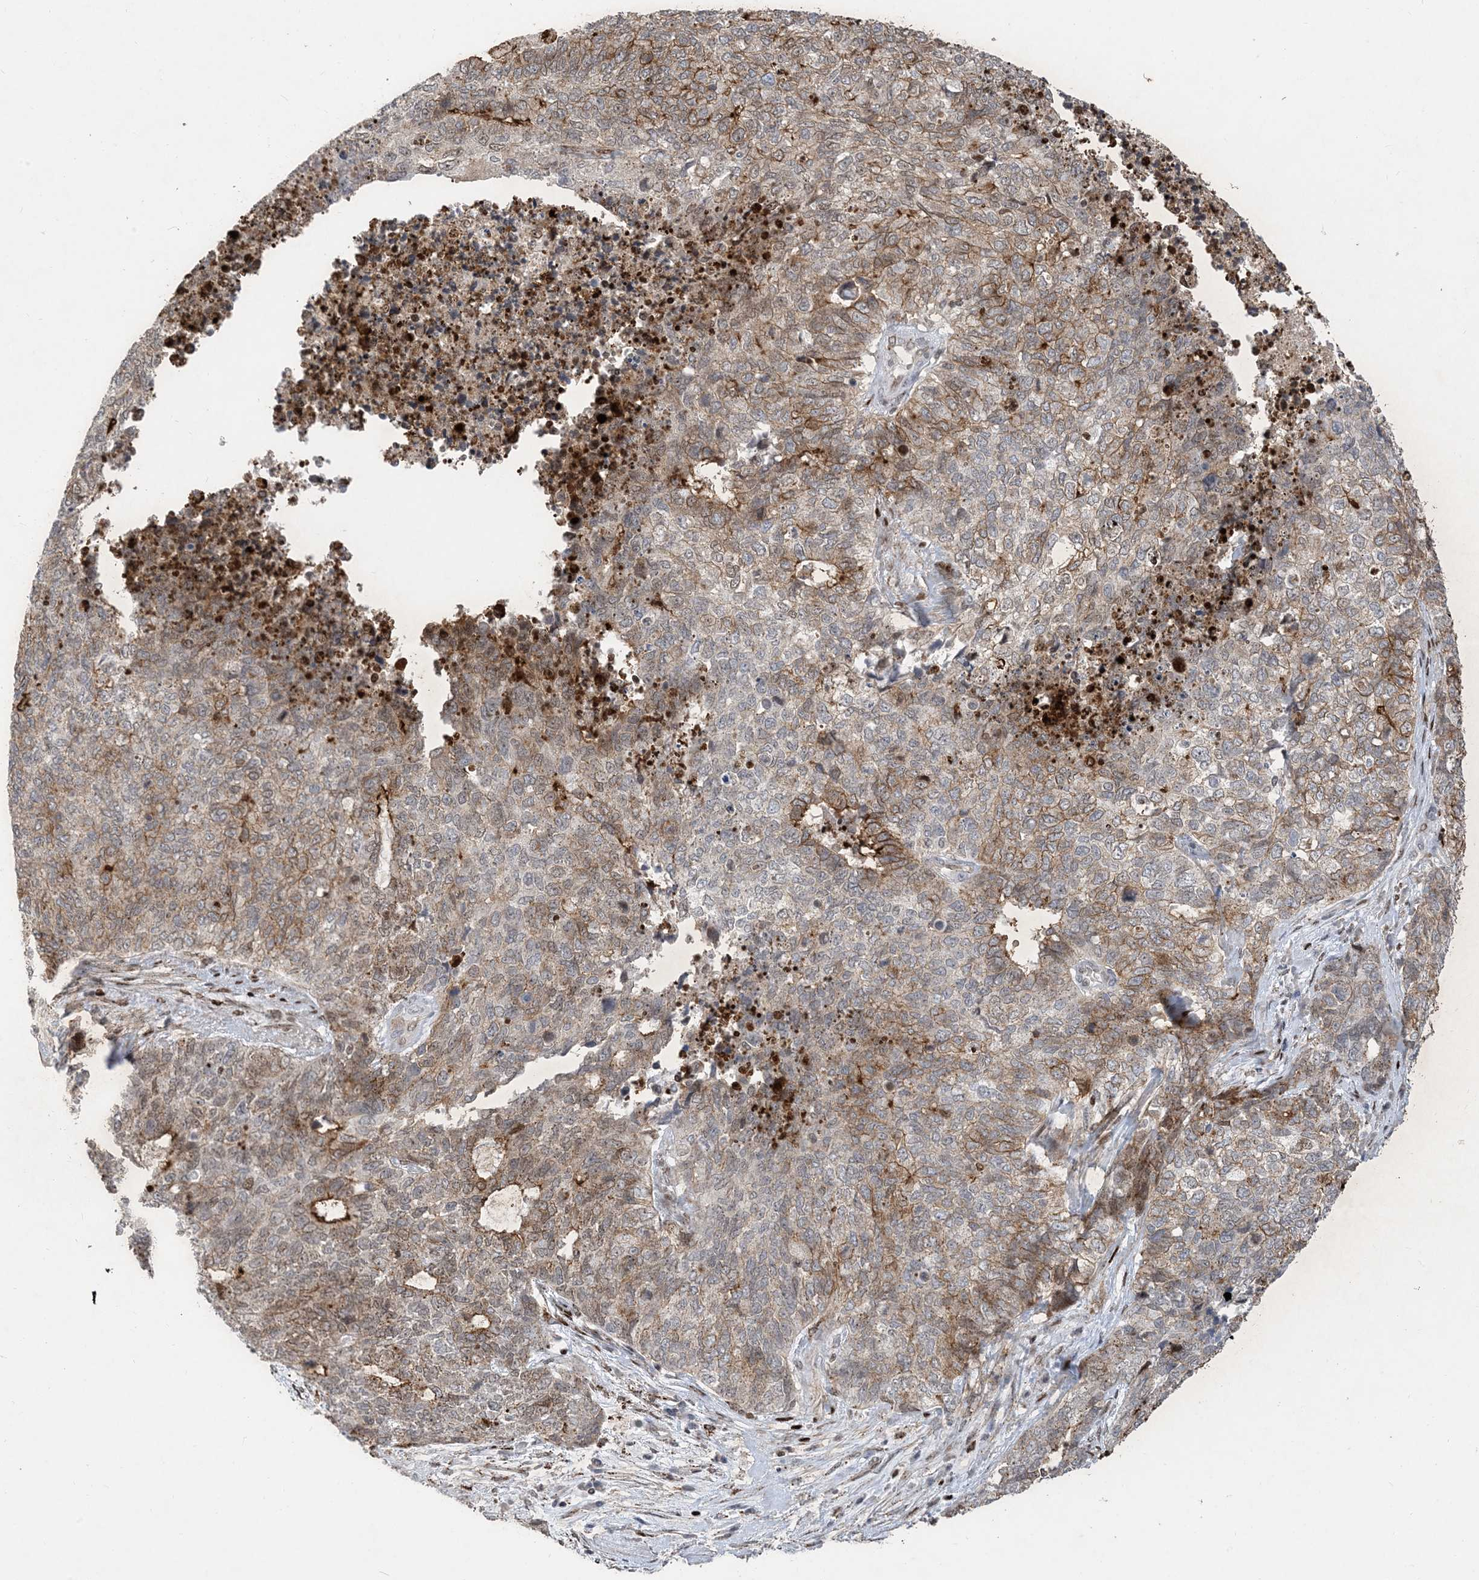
{"staining": {"intensity": "moderate", "quantity": "25%-75%", "location": "cytoplasmic/membranous"}, "tissue": "cervical cancer", "cell_type": "Tumor cells", "image_type": "cancer", "snomed": [{"axis": "morphology", "description": "Squamous cell carcinoma, NOS"}, {"axis": "topography", "description": "Cervix"}], "caption": "IHC (DAB) staining of cervical cancer (squamous cell carcinoma) shows moderate cytoplasmic/membranous protein positivity in about 25%-75% of tumor cells.", "gene": "SLC25A53", "patient": {"sex": "female", "age": 63}}